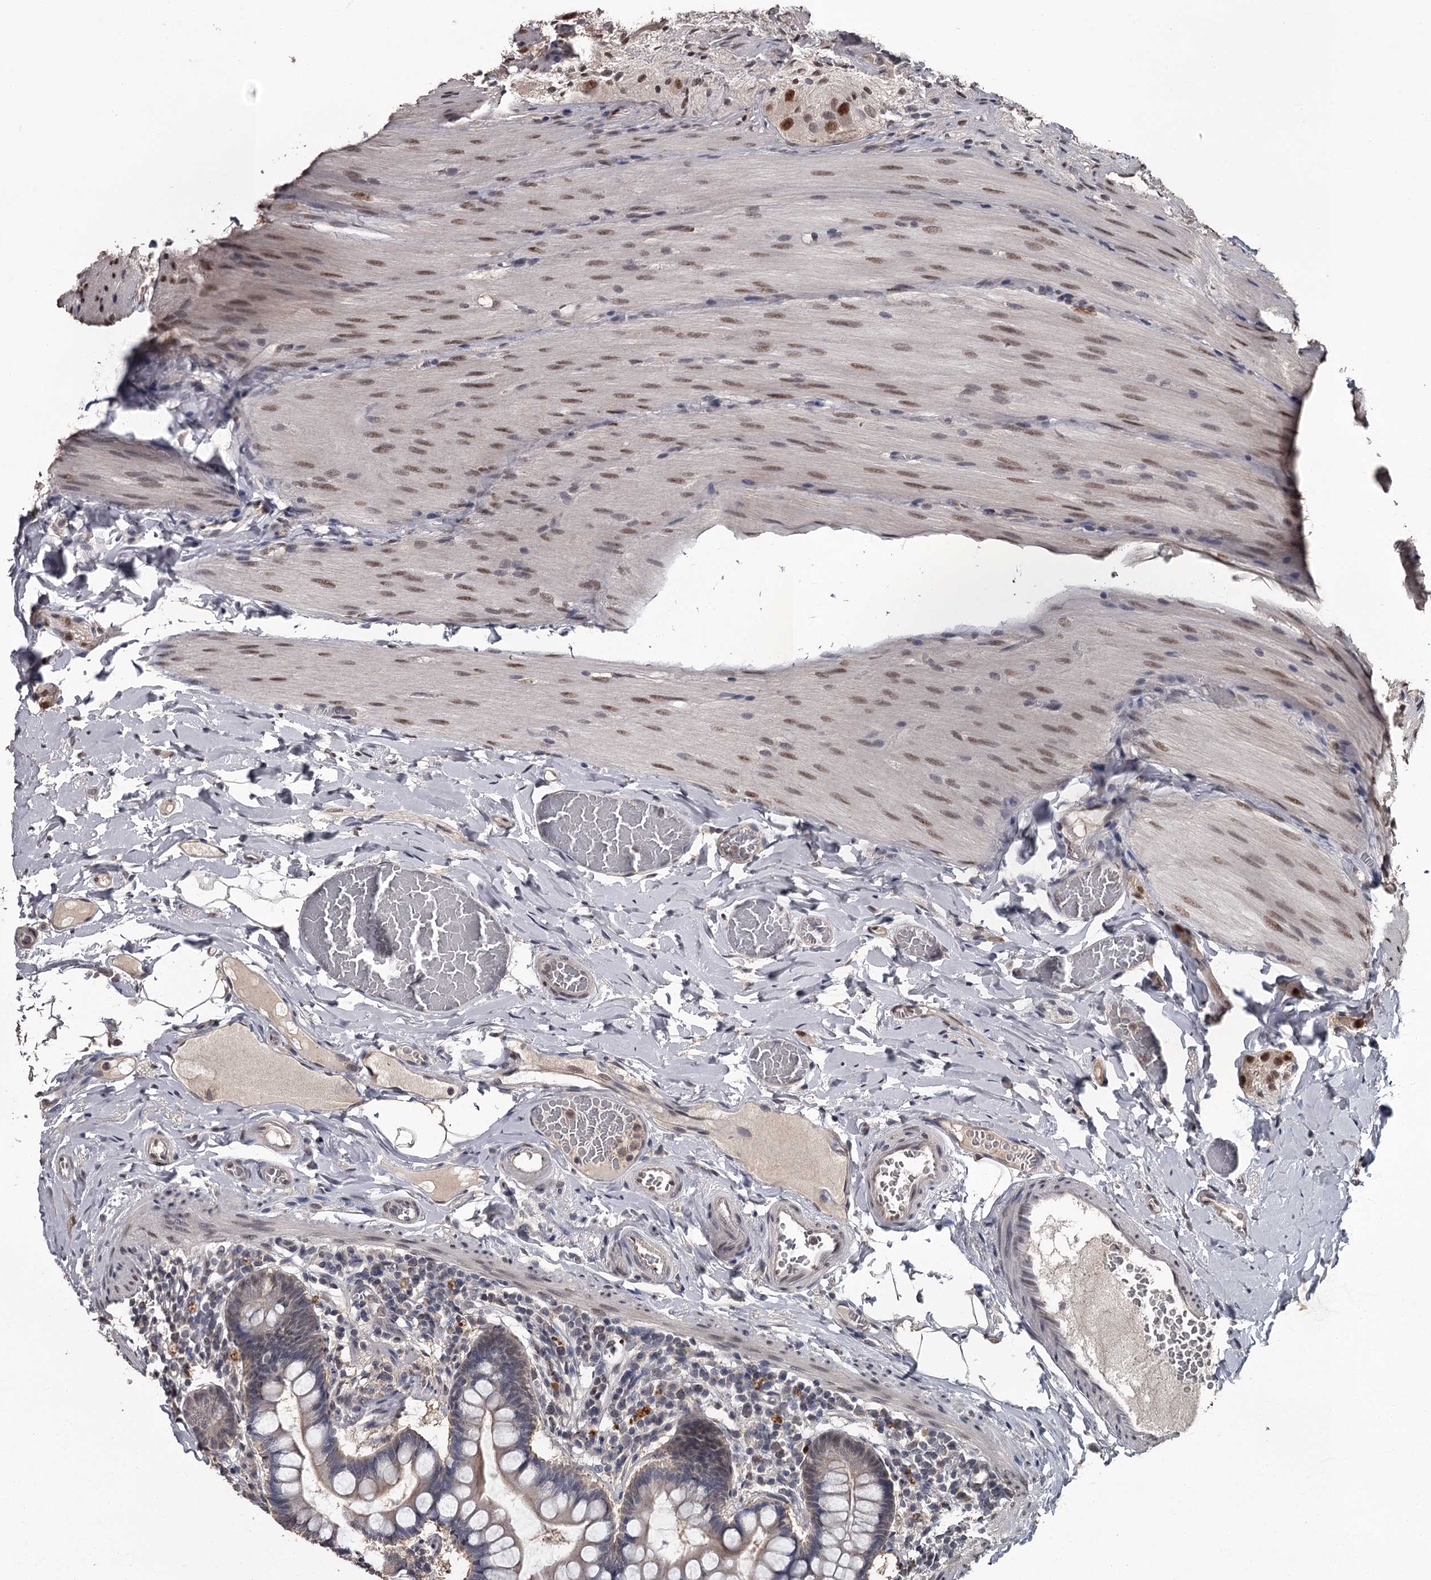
{"staining": {"intensity": "moderate", "quantity": "<25%", "location": "cytoplasmic/membranous,nuclear"}, "tissue": "small intestine", "cell_type": "Glandular cells", "image_type": "normal", "snomed": [{"axis": "morphology", "description": "Normal tissue, NOS"}, {"axis": "topography", "description": "Small intestine"}], "caption": "Small intestine stained with DAB immunohistochemistry (IHC) reveals low levels of moderate cytoplasmic/membranous,nuclear positivity in approximately <25% of glandular cells.", "gene": "PRPF40B", "patient": {"sex": "male", "age": 41}}